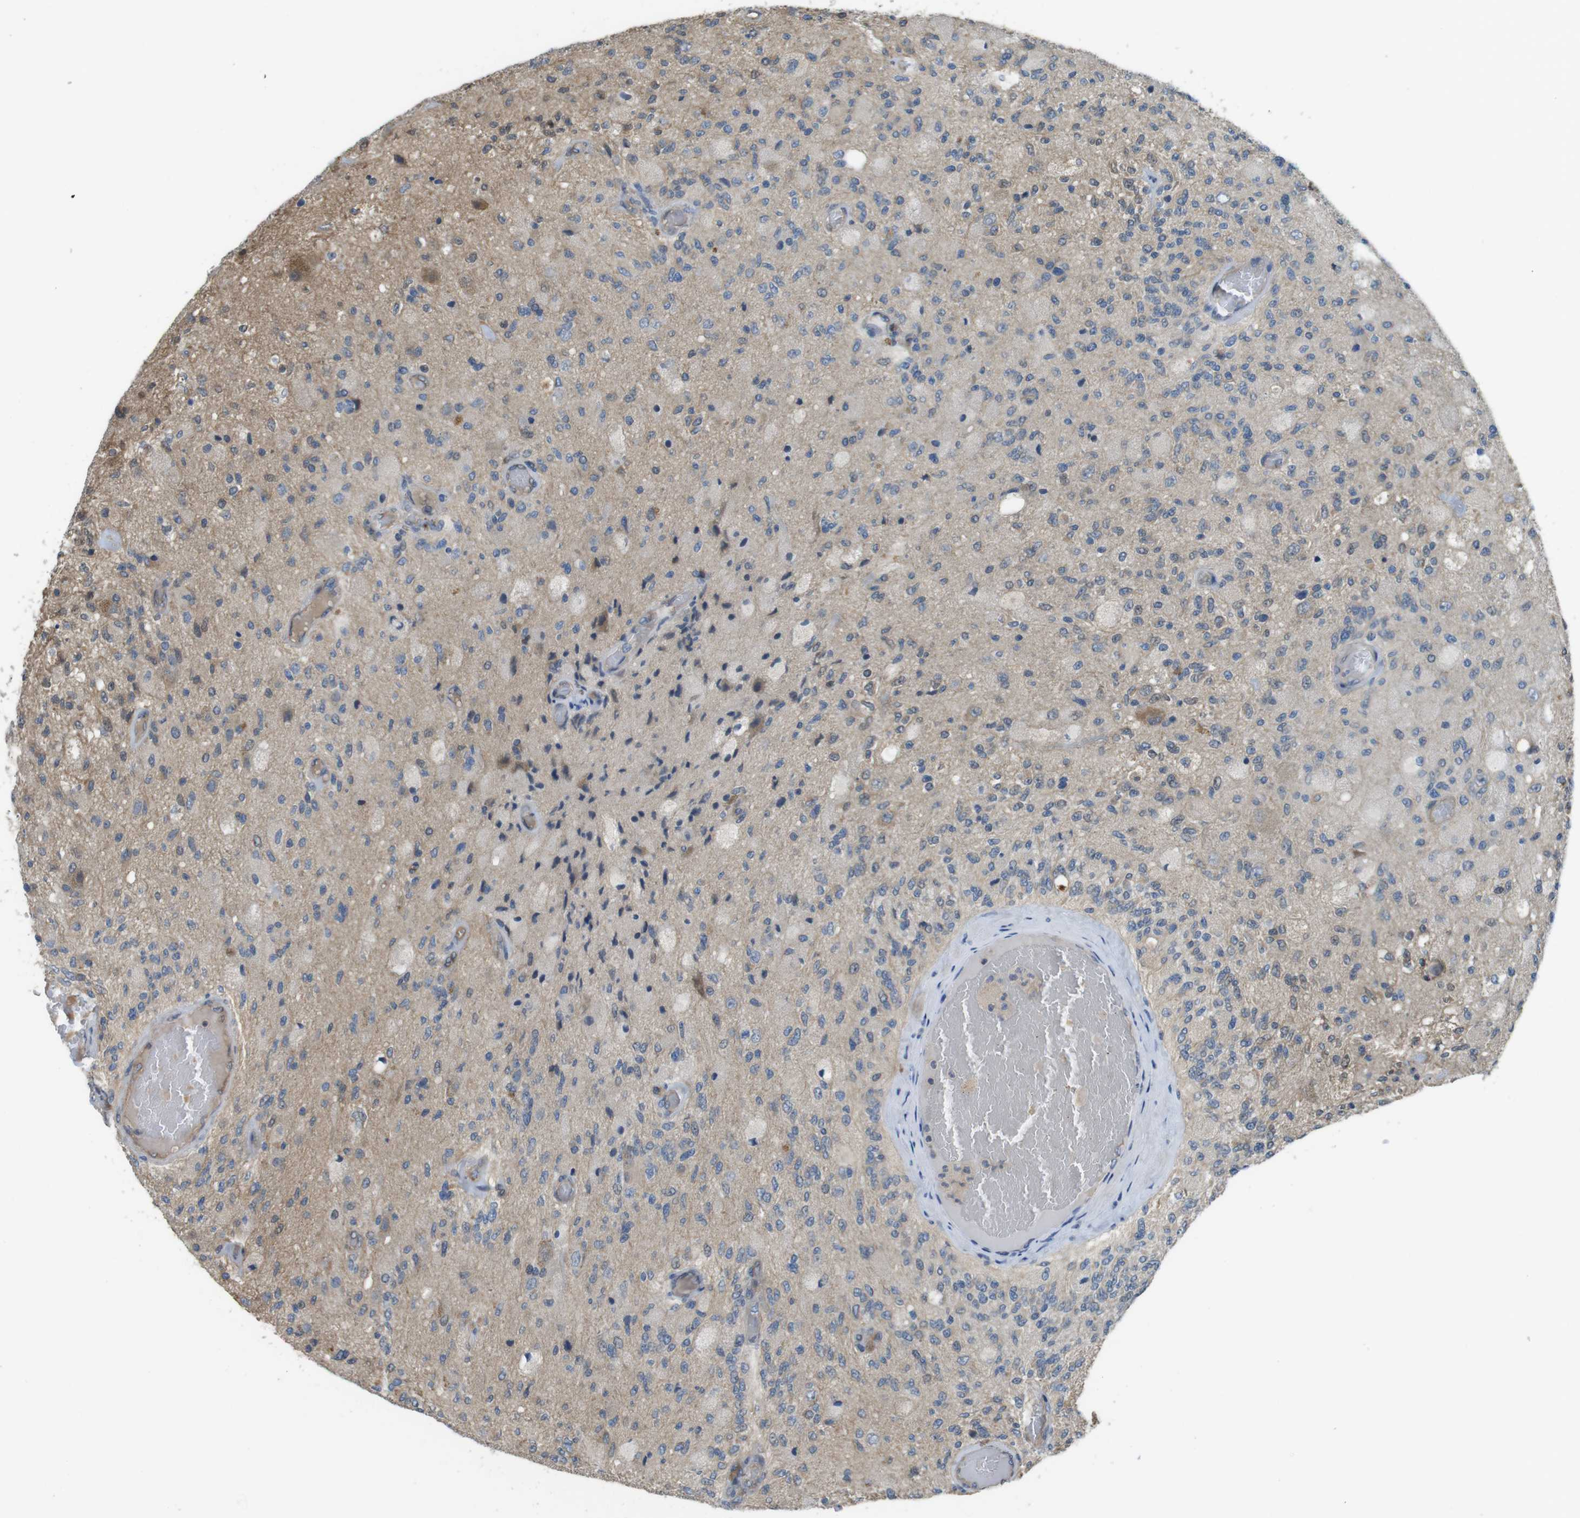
{"staining": {"intensity": "negative", "quantity": "none", "location": "none"}, "tissue": "glioma", "cell_type": "Tumor cells", "image_type": "cancer", "snomed": [{"axis": "morphology", "description": "Normal tissue, NOS"}, {"axis": "morphology", "description": "Glioma, malignant, High grade"}, {"axis": "topography", "description": "Cerebral cortex"}], "caption": "The micrograph displays no staining of tumor cells in malignant glioma (high-grade).", "gene": "ABHD15", "patient": {"sex": "male", "age": 77}}